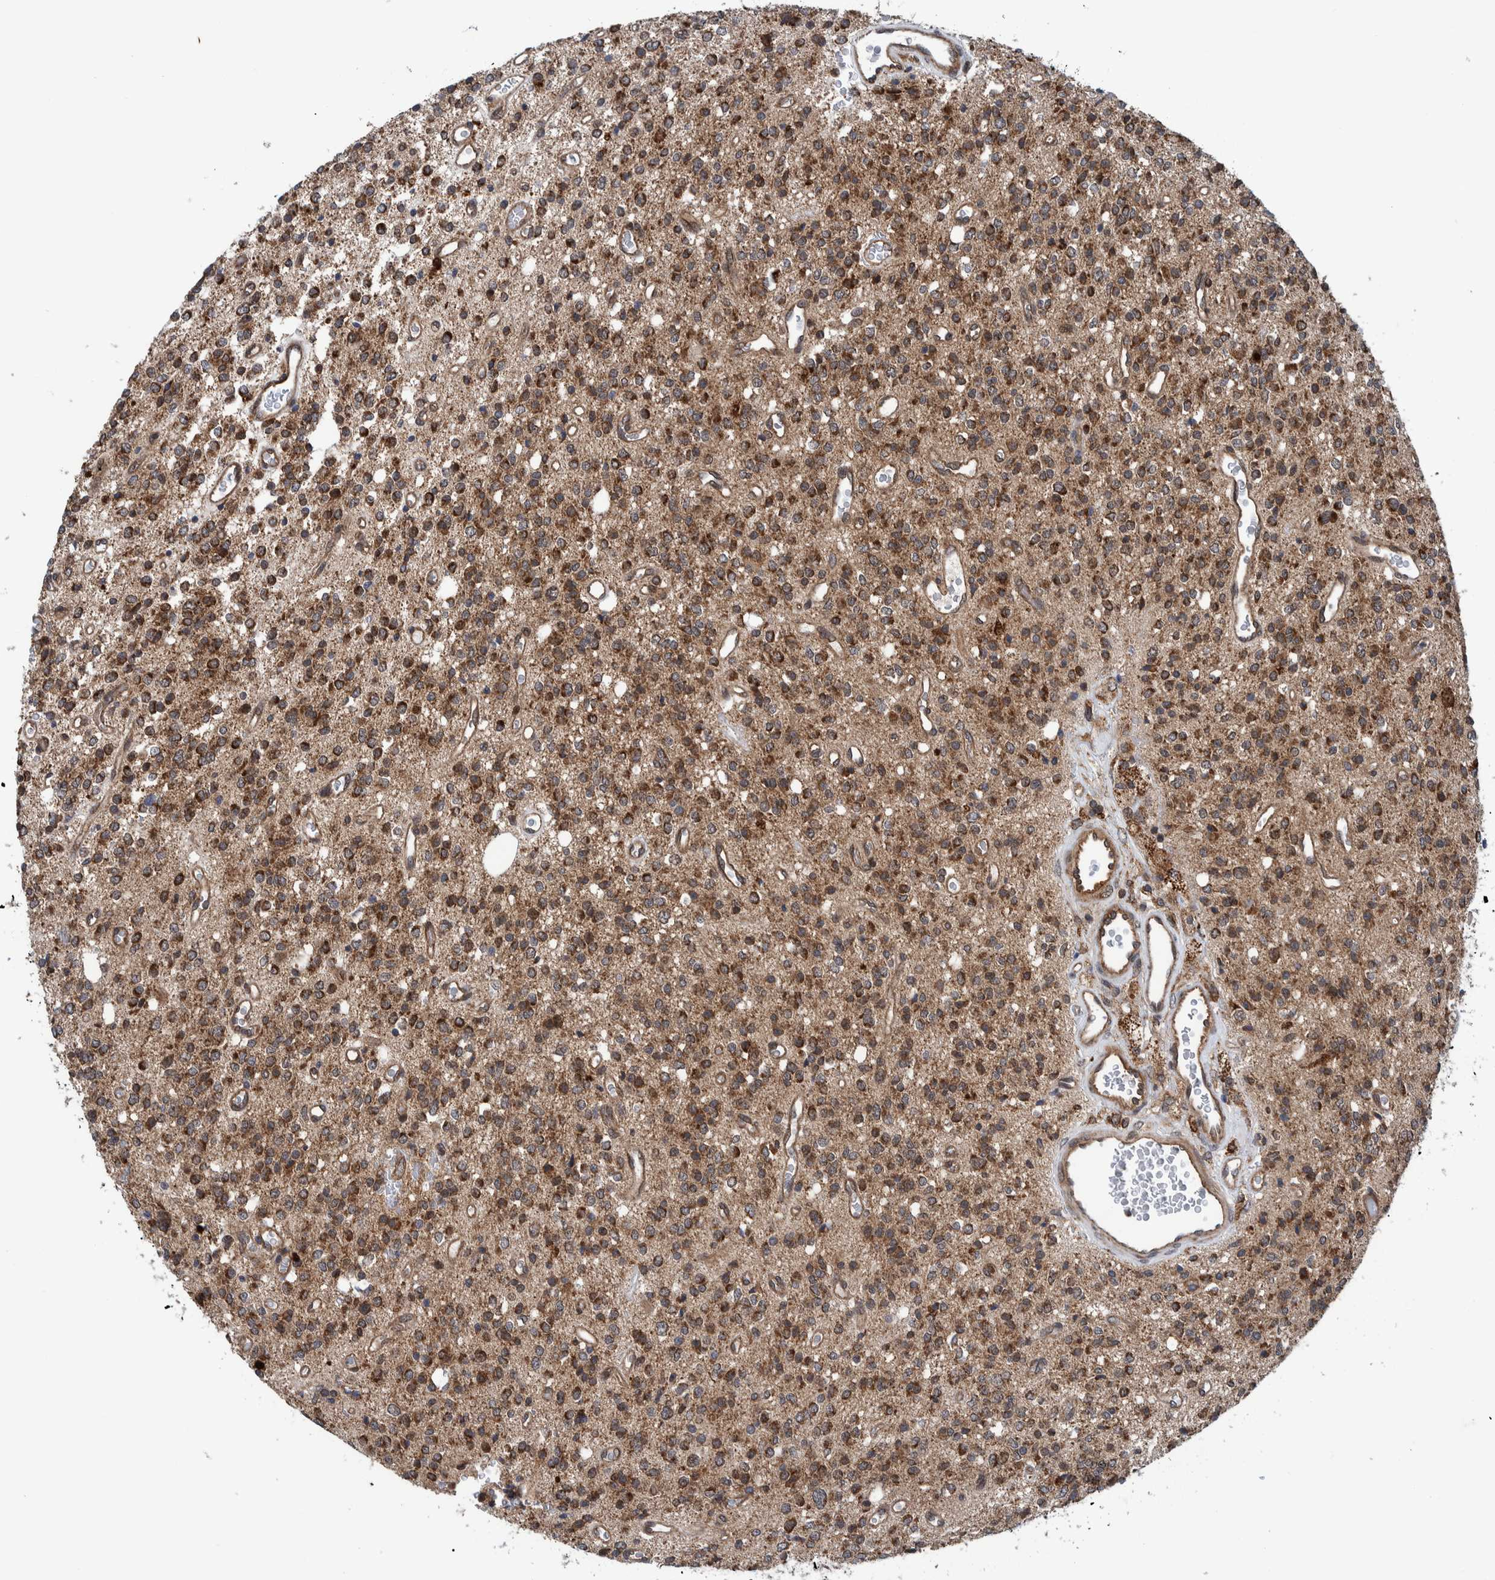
{"staining": {"intensity": "strong", "quantity": ">75%", "location": "cytoplasmic/membranous"}, "tissue": "glioma", "cell_type": "Tumor cells", "image_type": "cancer", "snomed": [{"axis": "morphology", "description": "Glioma, malignant, High grade"}, {"axis": "topography", "description": "Brain"}], "caption": "The photomicrograph demonstrates immunohistochemical staining of malignant glioma (high-grade). There is strong cytoplasmic/membranous positivity is appreciated in about >75% of tumor cells. (DAB IHC with brightfield microscopy, high magnification).", "gene": "MRPS7", "patient": {"sex": "male", "age": 34}}